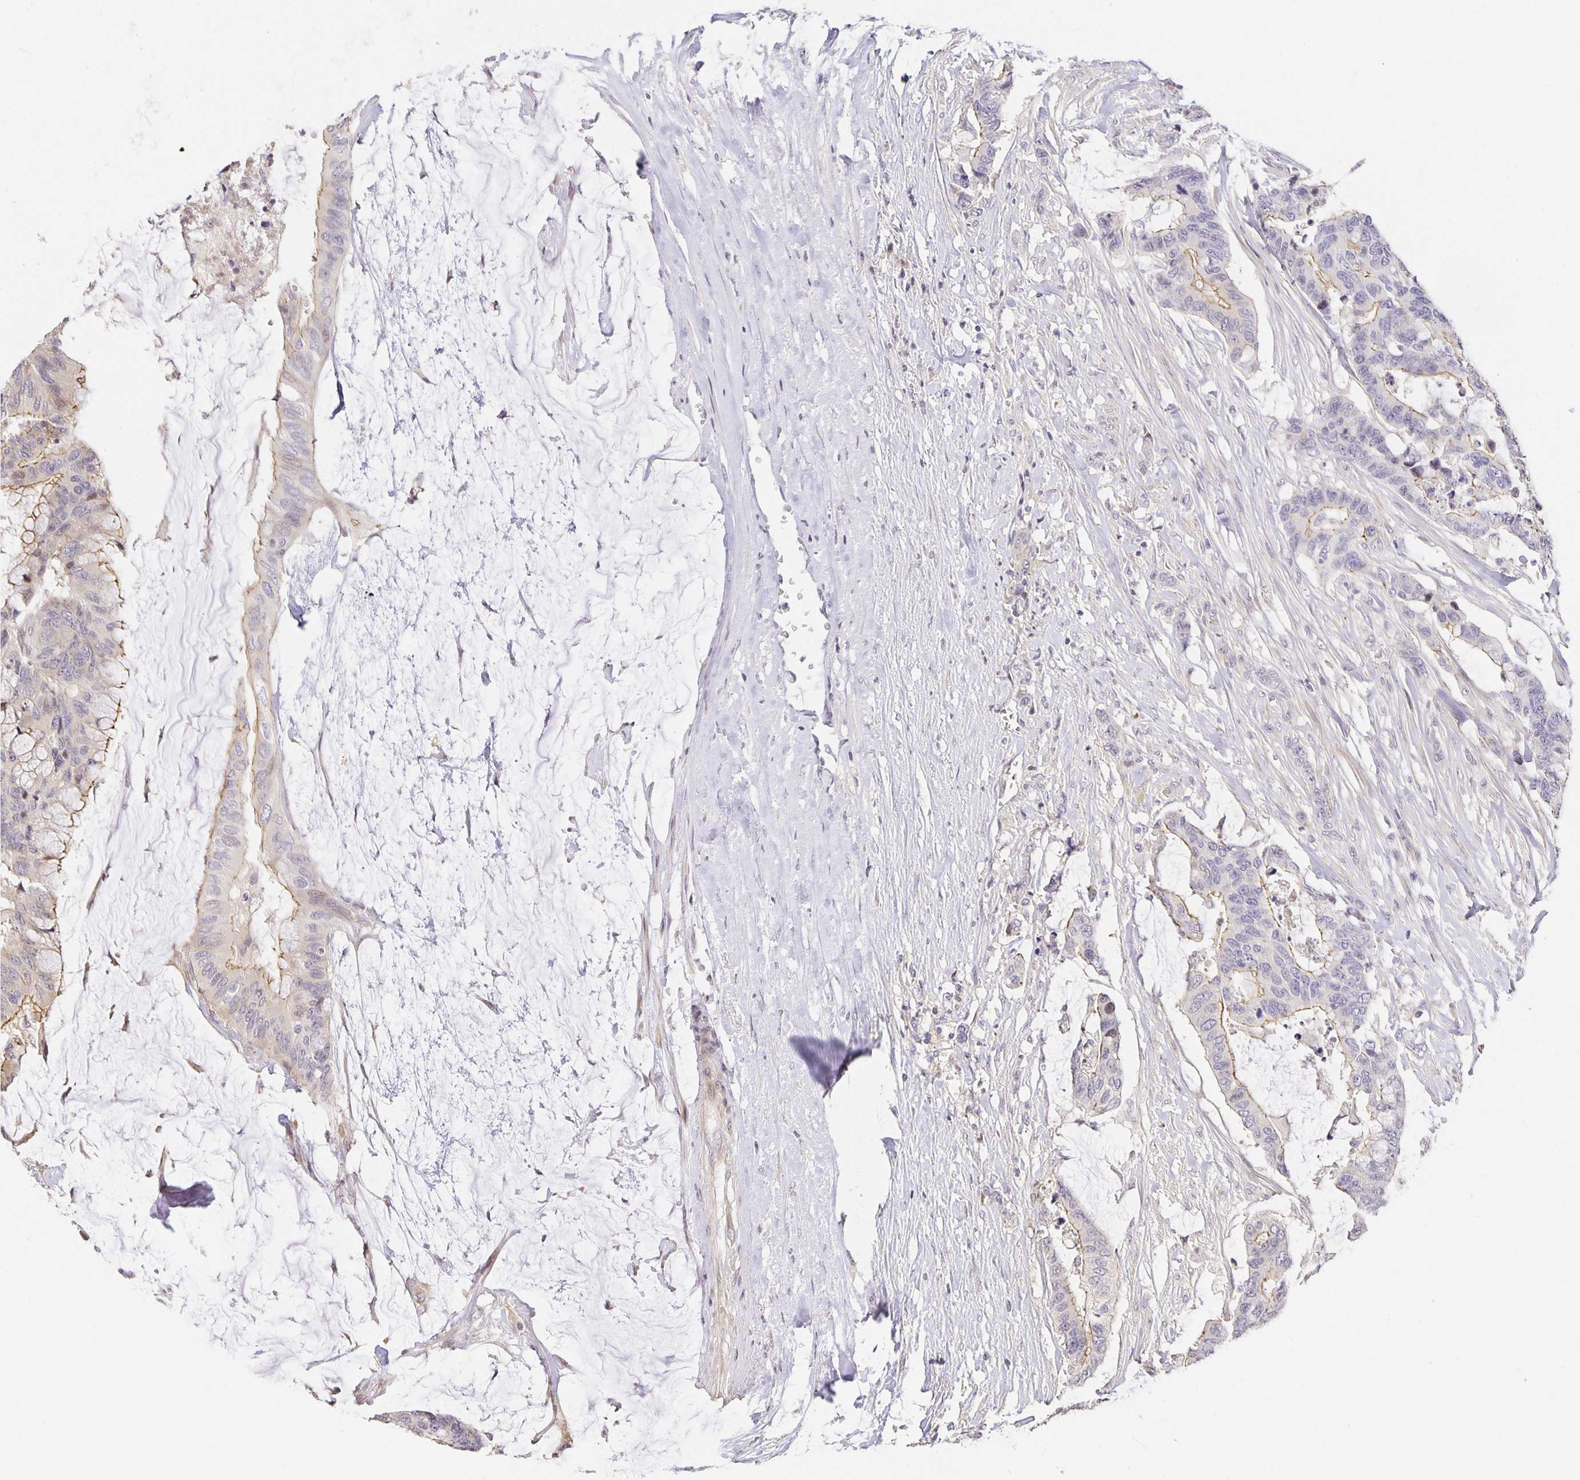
{"staining": {"intensity": "moderate", "quantity": "25%-75%", "location": "cytoplasmic/membranous"}, "tissue": "colorectal cancer", "cell_type": "Tumor cells", "image_type": "cancer", "snomed": [{"axis": "morphology", "description": "Adenocarcinoma, NOS"}, {"axis": "topography", "description": "Rectum"}], "caption": "IHC image of neoplastic tissue: colorectal cancer stained using IHC displays medium levels of moderate protein expression localized specifically in the cytoplasmic/membranous of tumor cells, appearing as a cytoplasmic/membranous brown color.", "gene": "TJP3", "patient": {"sex": "female", "age": 59}}